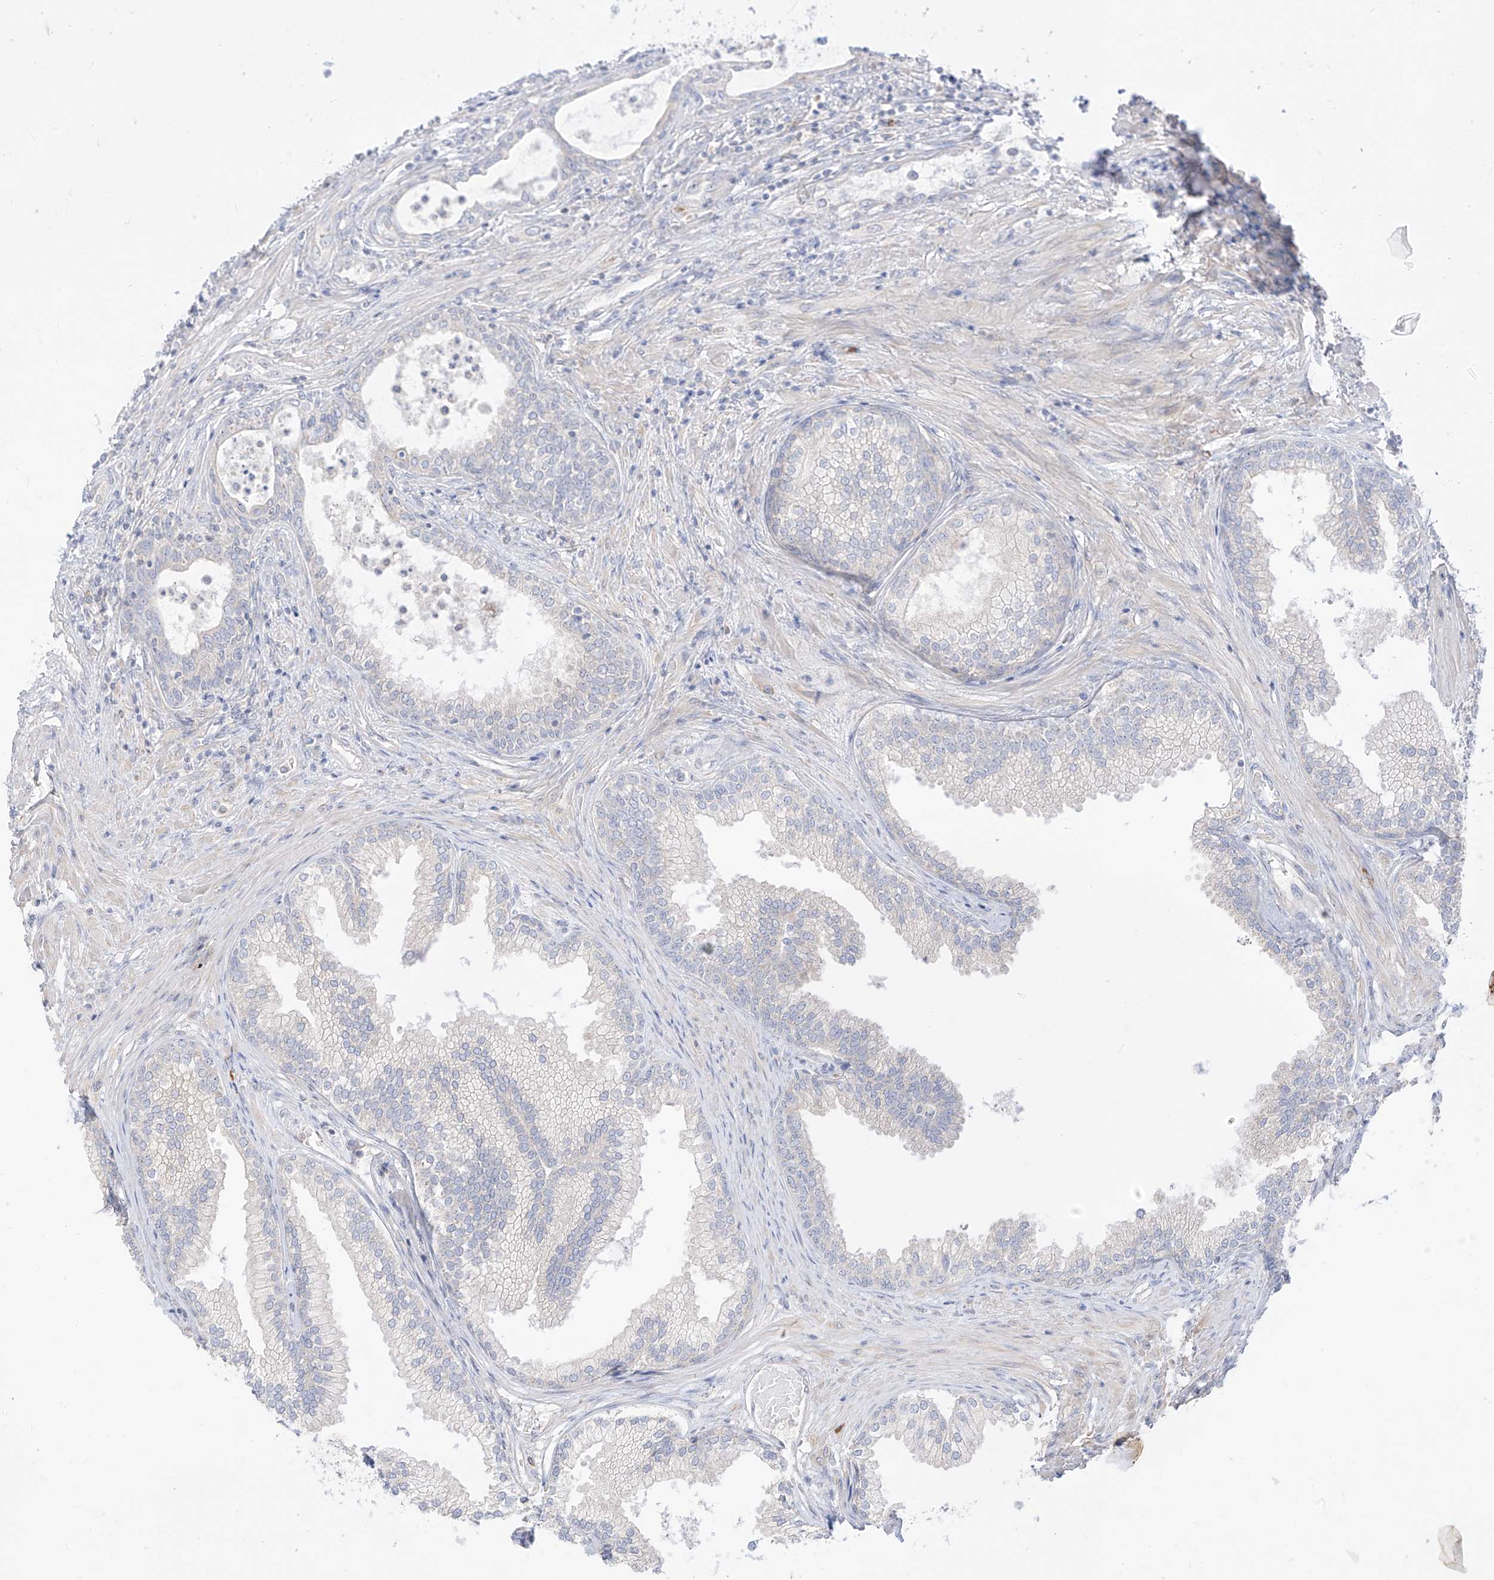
{"staining": {"intensity": "weak", "quantity": "<25%", "location": "cytoplasmic/membranous"}, "tissue": "prostate", "cell_type": "Glandular cells", "image_type": "normal", "snomed": [{"axis": "morphology", "description": "Normal tissue, NOS"}, {"axis": "topography", "description": "Prostate"}], "caption": "This is an IHC histopathology image of unremarkable human prostate. There is no expression in glandular cells.", "gene": "SYTL3", "patient": {"sex": "male", "age": 76}}